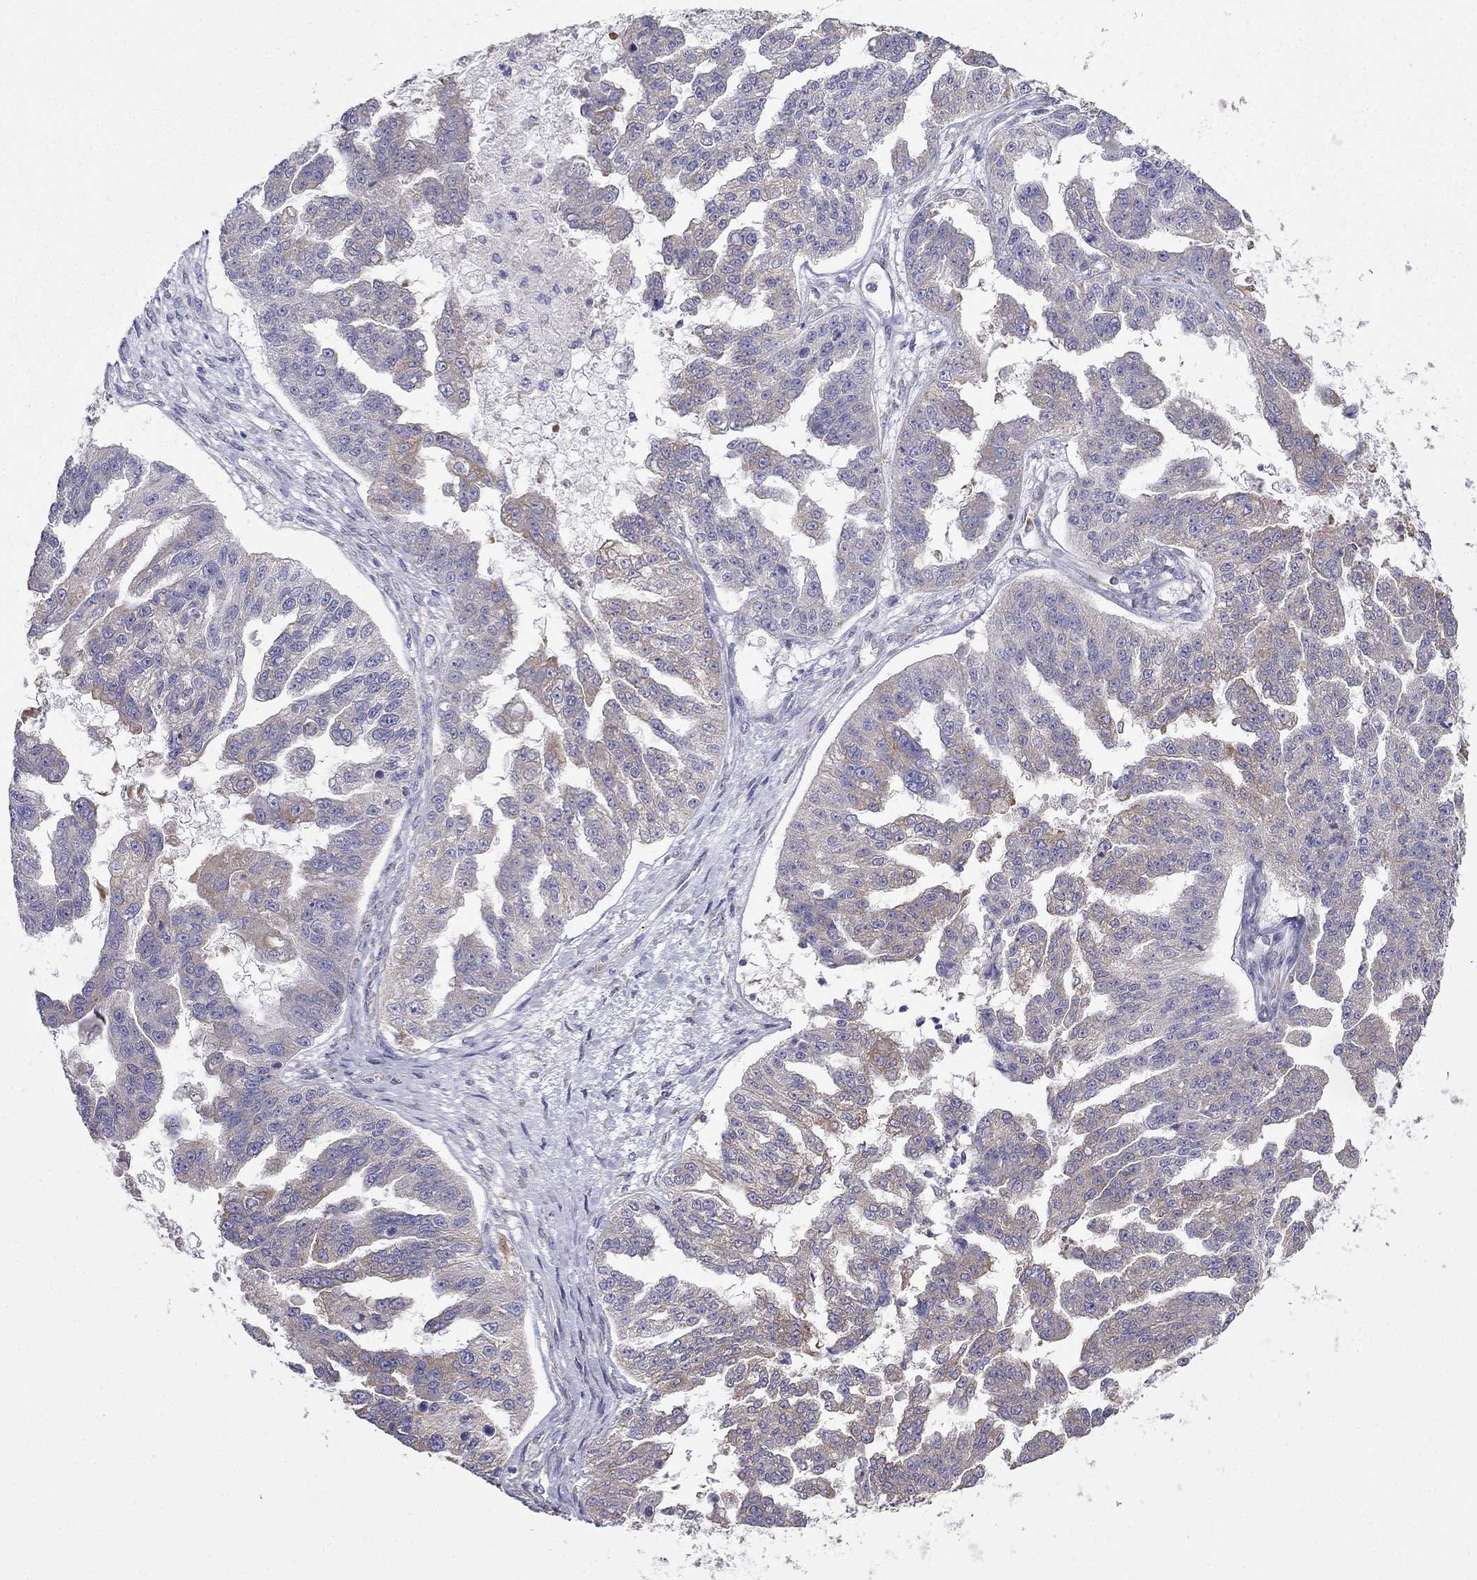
{"staining": {"intensity": "moderate", "quantity": "25%-75%", "location": "cytoplasmic/membranous"}, "tissue": "ovarian cancer", "cell_type": "Tumor cells", "image_type": "cancer", "snomed": [{"axis": "morphology", "description": "Cystadenocarcinoma, serous, NOS"}, {"axis": "topography", "description": "Ovary"}], "caption": "Ovarian cancer (serous cystadenocarcinoma) stained with IHC demonstrates moderate cytoplasmic/membranous staining in about 25%-75% of tumor cells. Using DAB (3,3'-diaminobenzidine) (brown) and hematoxylin (blue) stains, captured at high magnification using brightfield microscopy.", "gene": "LONRF2", "patient": {"sex": "female", "age": 58}}